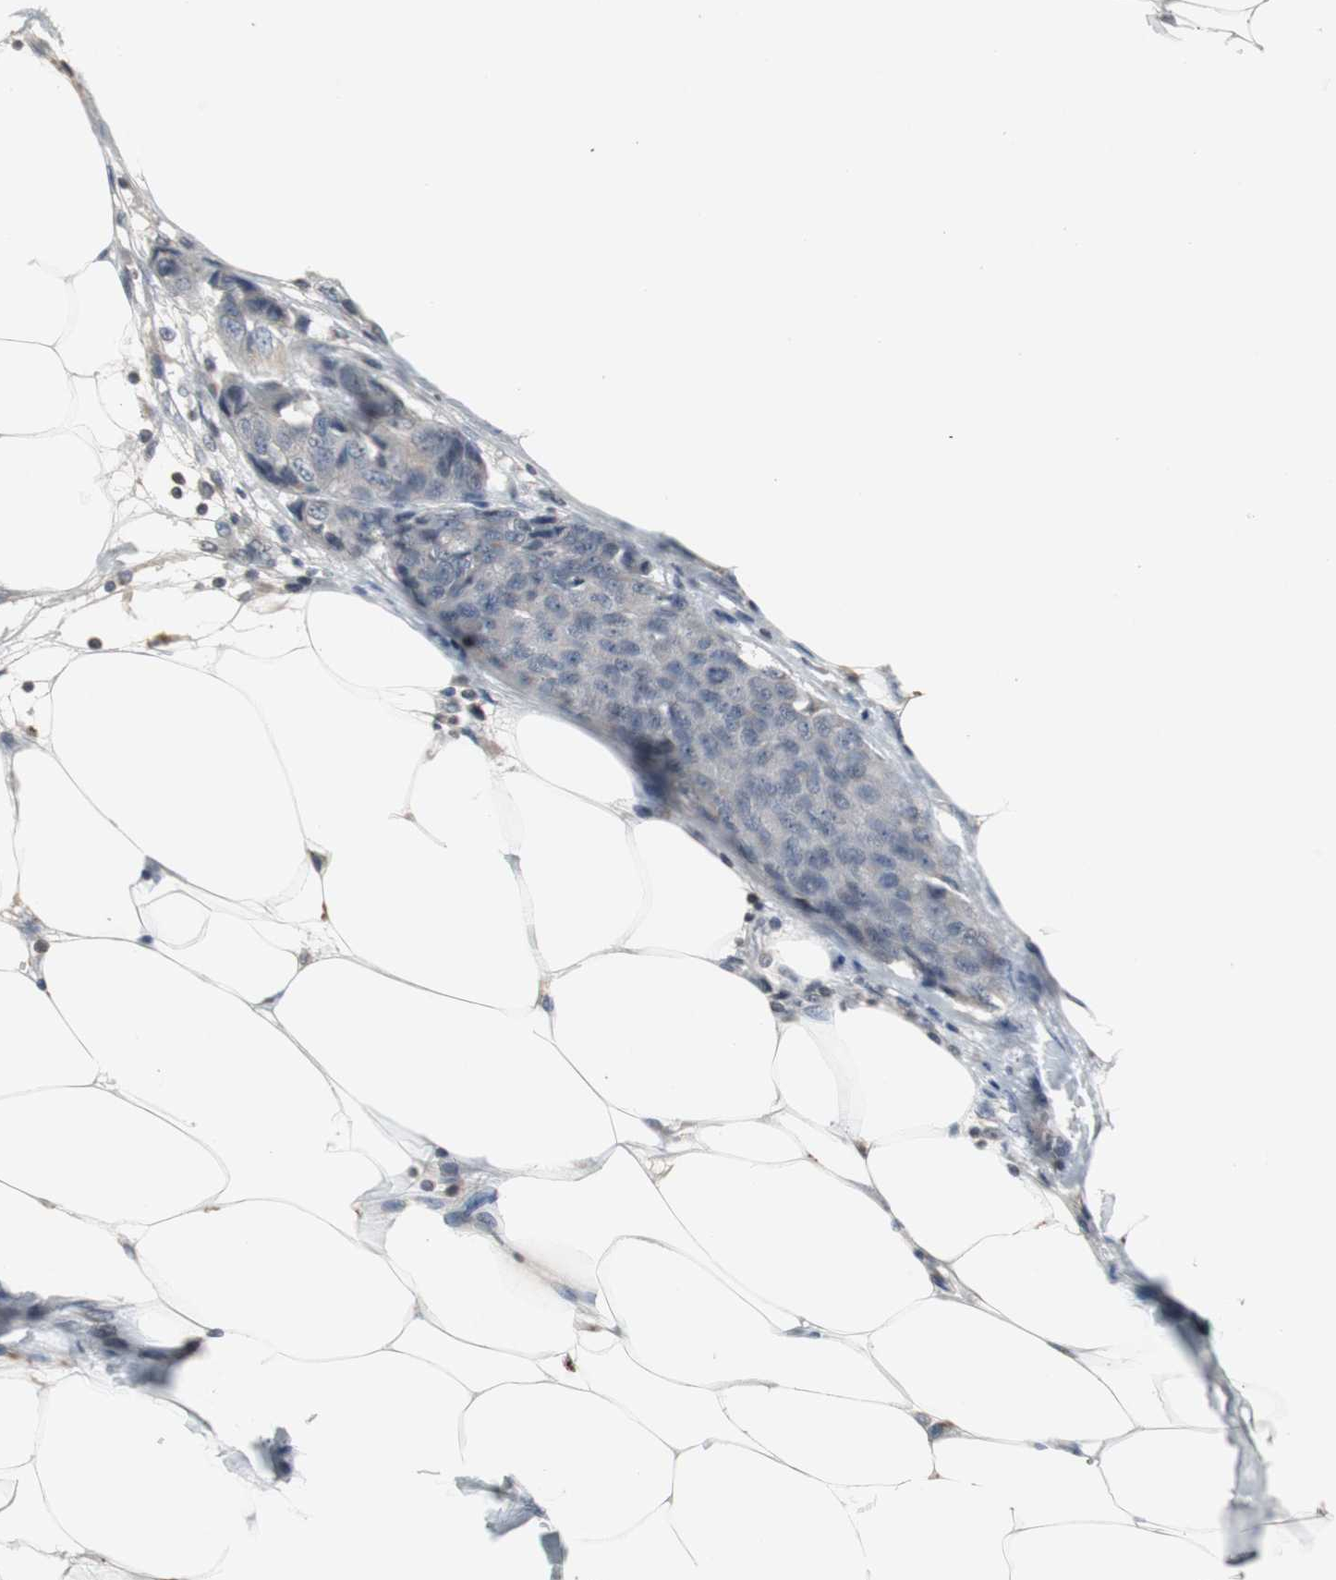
{"staining": {"intensity": "negative", "quantity": "none", "location": "none"}, "tissue": "breast cancer", "cell_type": "Tumor cells", "image_type": "cancer", "snomed": [{"axis": "morphology", "description": "Duct carcinoma"}, {"axis": "topography", "description": "Breast"}], "caption": "High power microscopy histopathology image of an immunohistochemistry histopathology image of breast cancer, revealing no significant expression in tumor cells. (DAB immunohistochemistry (IHC) with hematoxylin counter stain).", "gene": "ZNF396", "patient": {"sex": "female", "age": 80}}